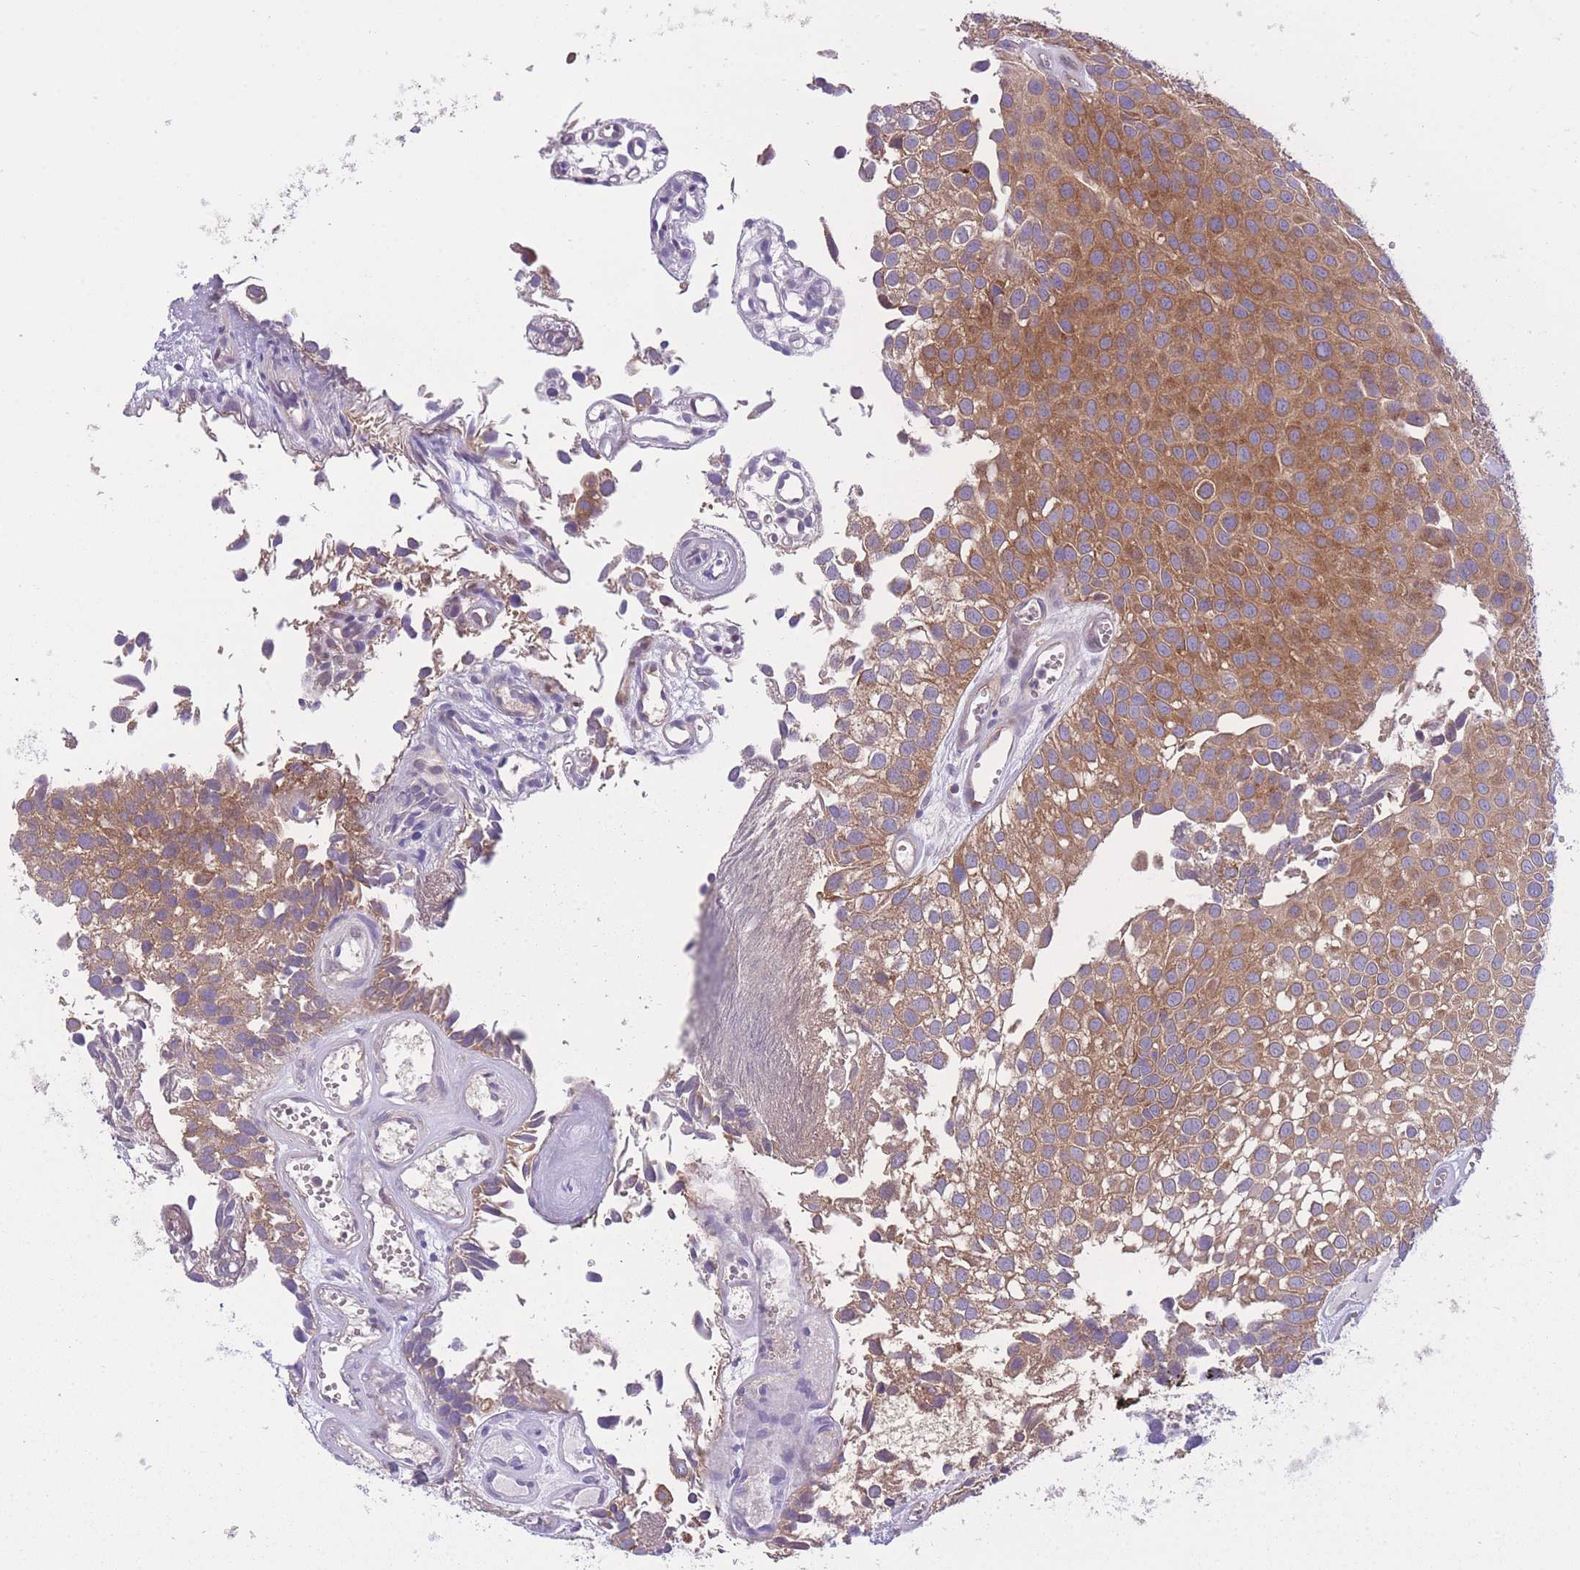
{"staining": {"intensity": "moderate", "quantity": ">75%", "location": "cytoplasmic/membranous"}, "tissue": "urothelial cancer", "cell_type": "Tumor cells", "image_type": "cancer", "snomed": [{"axis": "morphology", "description": "Urothelial carcinoma, Low grade"}, {"axis": "topography", "description": "Urinary bladder"}], "caption": "Protein staining of low-grade urothelial carcinoma tissue exhibits moderate cytoplasmic/membranous expression in about >75% of tumor cells. (IHC, brightfield microscopy, high magnification).", "gene": "CCT6B", "patient": {"sex": "male", "age": 88}}